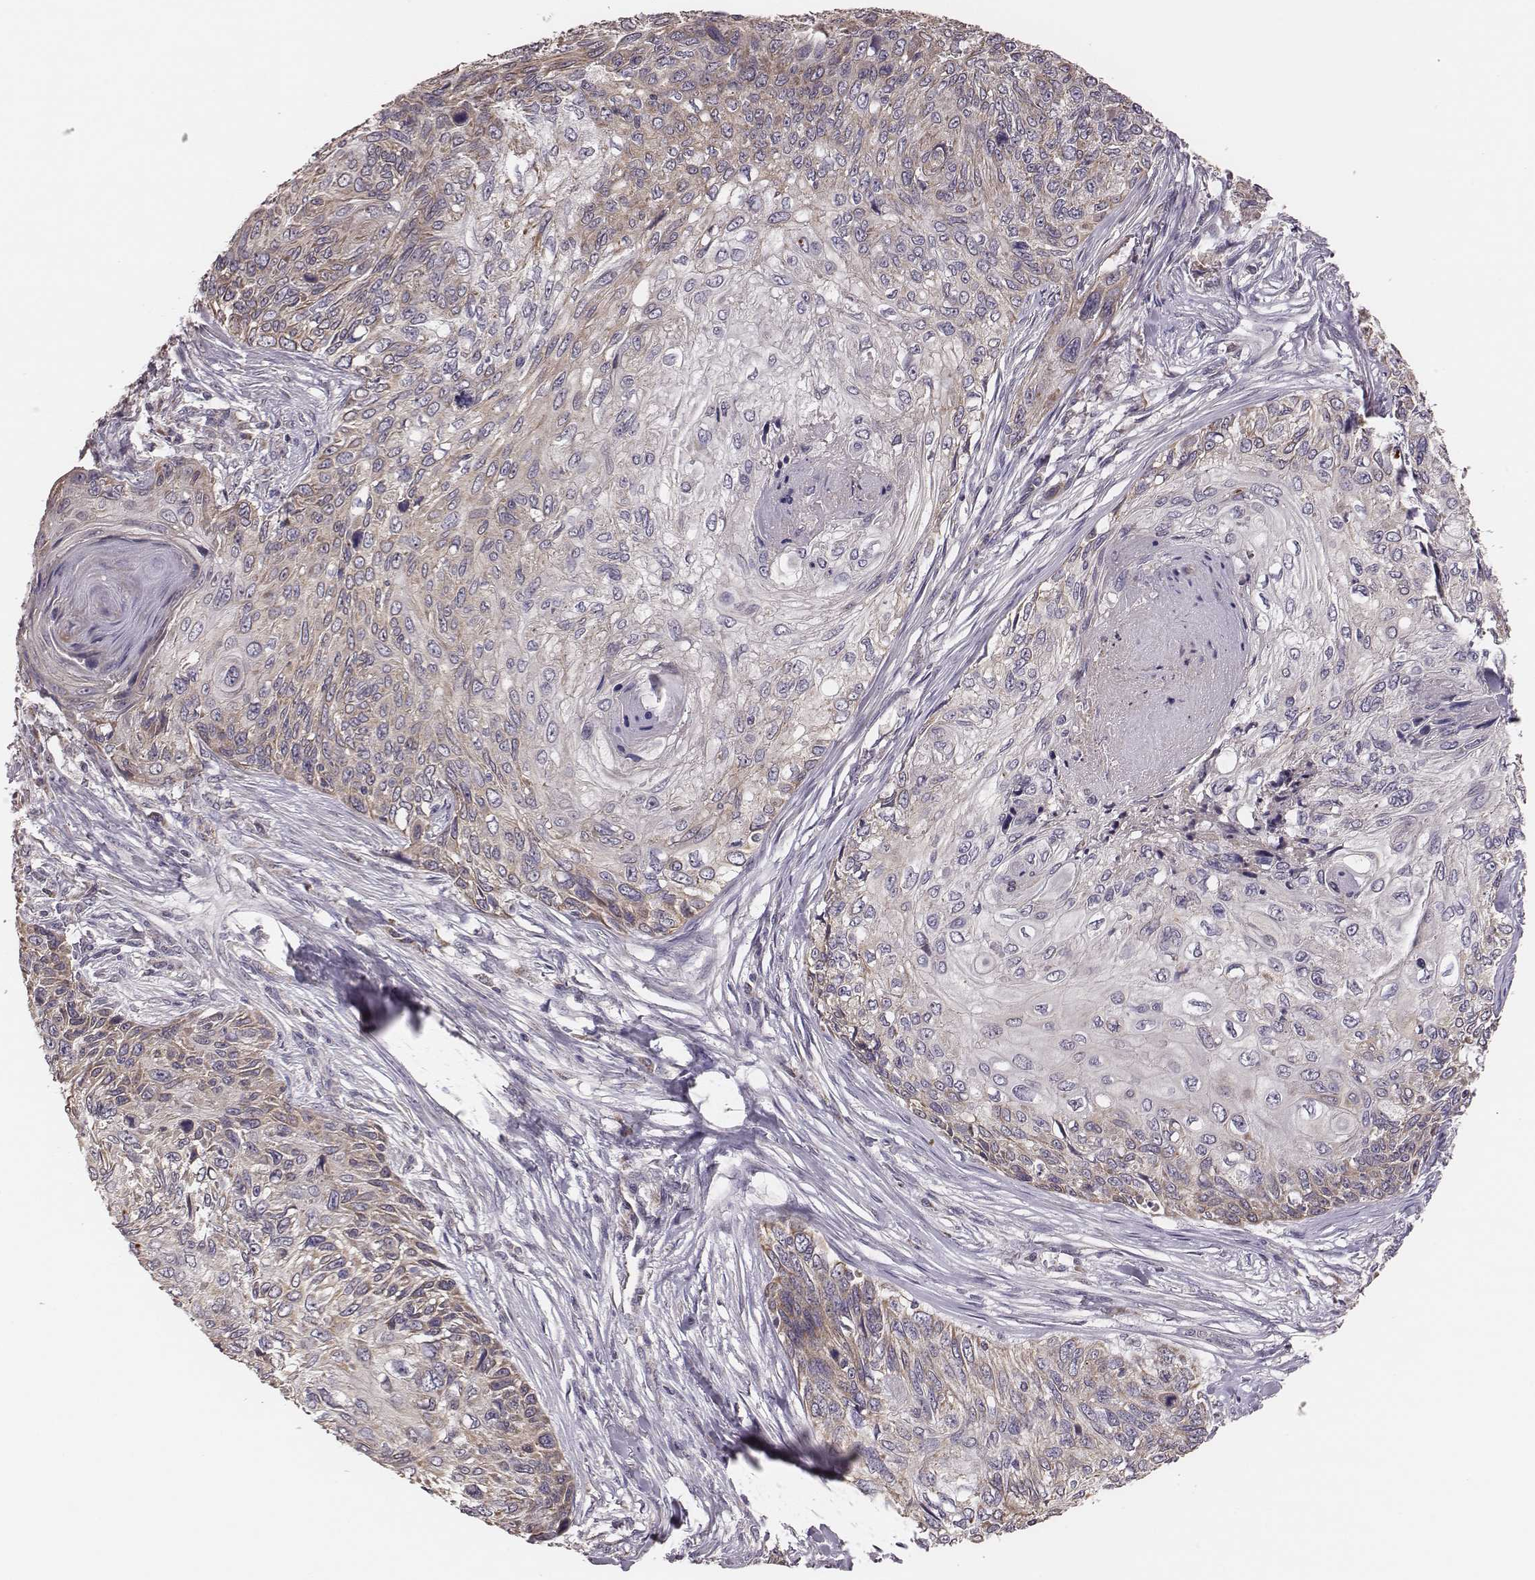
{"staining": {"intensity": "weak", "quantity": "25%-75%", "location": "cytoplasmic/membranous"}, "tissue": "skin cancer", "cell_type": "Tumor cells", "image_type": "cancer", "snomed": [{"axis": "morphology", "description": "Squamous cell carcinoma, NOS"}, {"axis": "topography", "description": "Skin"}], "caption": "This is a histology image of IHC staining of skin squamous cell carcinoma, which shows weak positivity in the cytoplasmic/membranous of tumor cells.", "gene": "HAVCR1", "patient": {"sex": "male", "age": 92}}